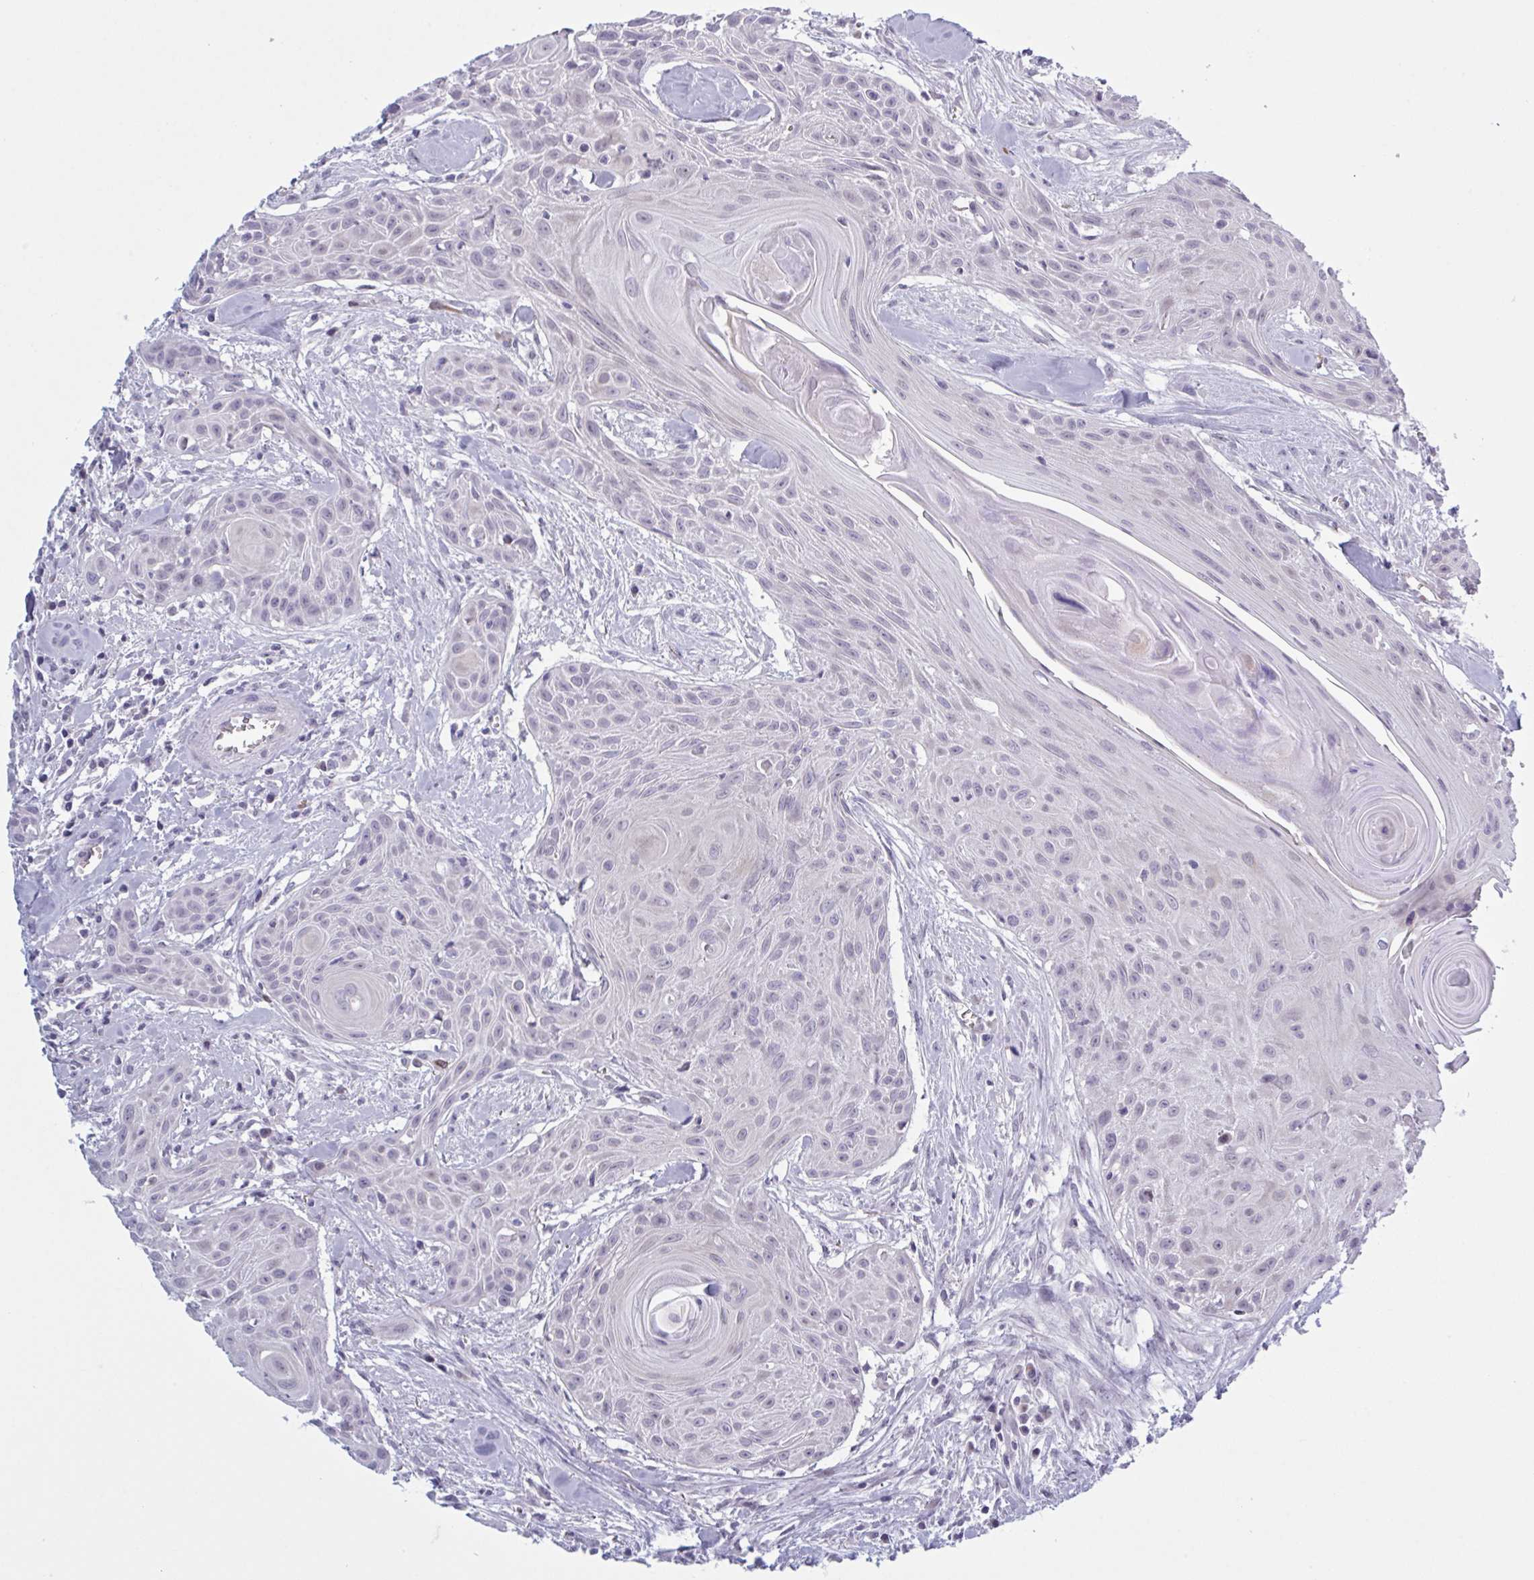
{"staining": {"intensity": "negative", "quantity": "none", "location": "none"}, "tissue": "head and neck cancer", "cell_type": "Tumor cells", "image_type": "cancer", "snomed": [{"axis": "morphology", "description": "Squamous cell carcinoma, NOS"}, {"axis": "topography", "description": "Lymph node"}, {"axis": "topography", "description": "Salivary gland"}, {"axis": "topography", "description": "Head-Neck"}], "caption": "An immunohistochemistry histopathology image of head and neck cancer (squamous cell carcinoma) is shown. There is no staining in tumor cells of head and neck cancer (squamous cell carcinoma).", "gene": "HSD11B2", "patient": {"sex": "female", "age": 74}}